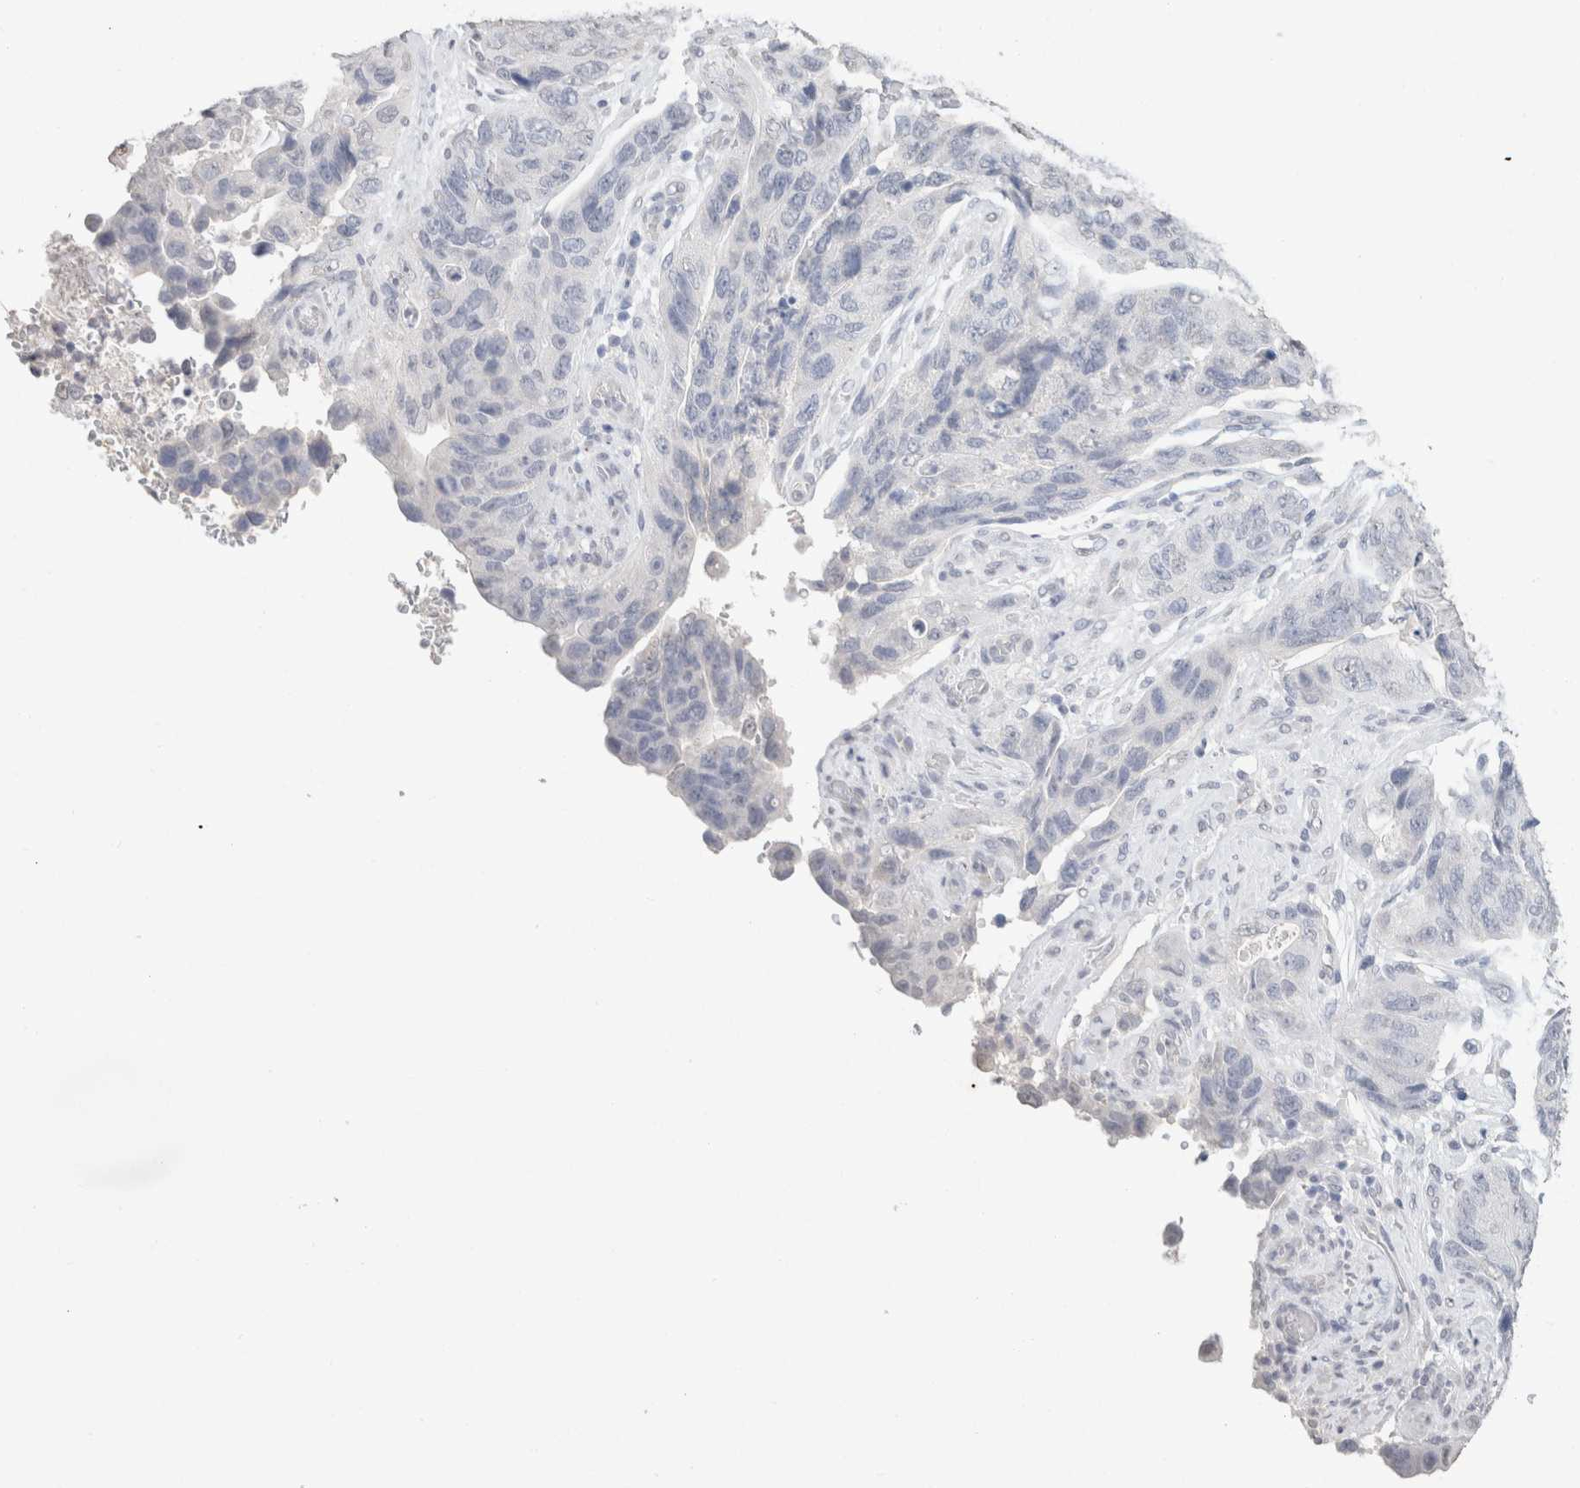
{"staining": {"intensity": "negative", "quantity": "none", "location": "none"}, "tissue": "stomach cancer", "cell_type": "Tumor cells", "image_type": "cancer", "snomed": [{"axis": "morphology", "description": "Adenocarcinoma, NOS"}, {"axis": "topography", "description": "Stomach"}], "caption": "High power microscopy image of an IHC histopathology image of stomach cancer (adenocarcinoma), revealing no significant positivity in tumor cells.", "gene": "CD80", "patient": {"sex": "female", "age": 89}}